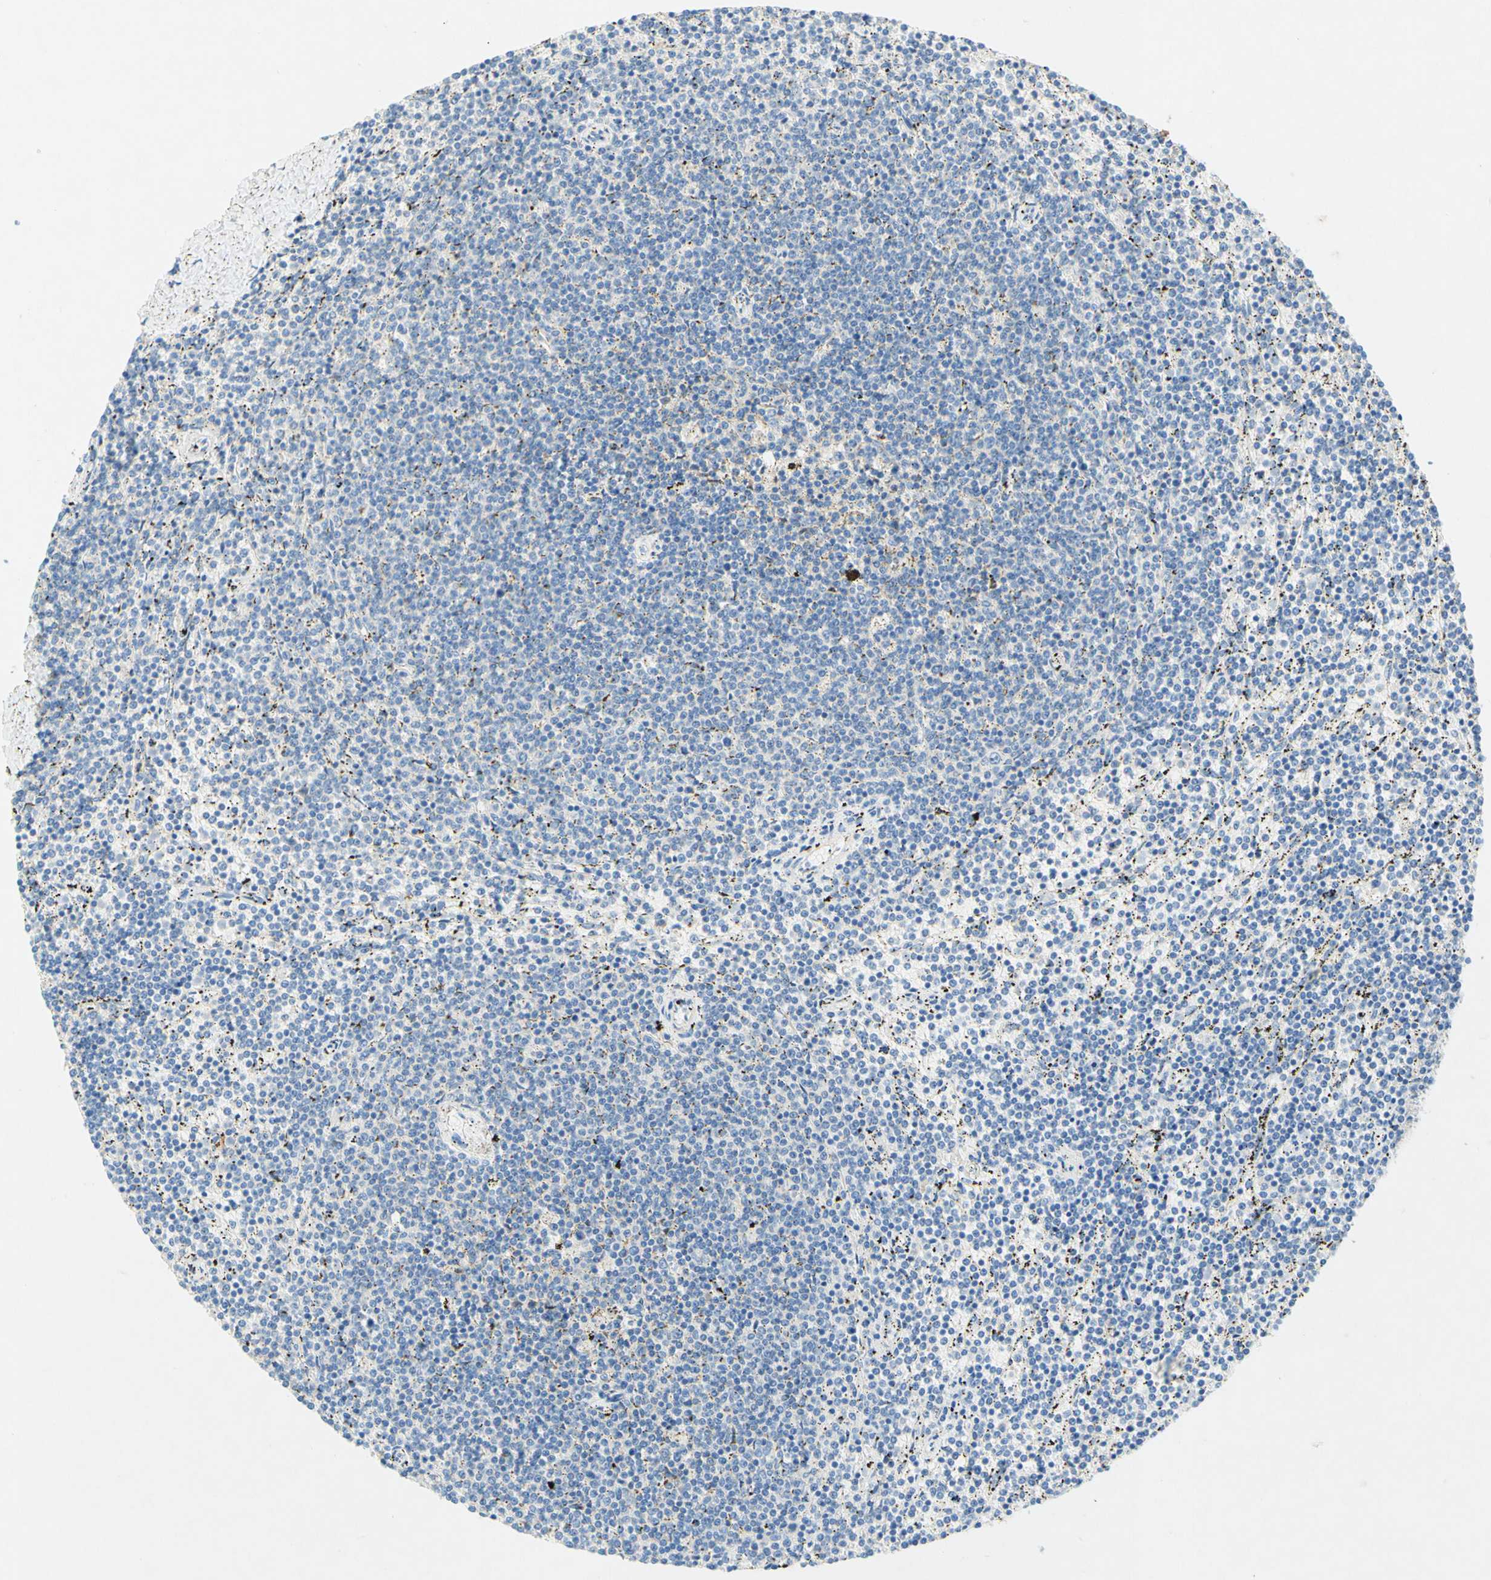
{"staining": {"intensity": "negative", "quantity": "none", "location": "none"}, "tissue": "lymphoma", "cell_type": "Tumor cells", "image_type": "cancer", "snomed": [{"axis": "morphology", "description": "Malignant lymphoma, non-Hodgkin's type, Low grade"}, {"axis": "topography", "description": "Spleen"}], "caption": "DAB immunohistochemical staining of human lymphoma demonstrates no significant staining in tumor cells.", "gene": "SLC46A1", "patient": {"sex": "female", "age": 50}}